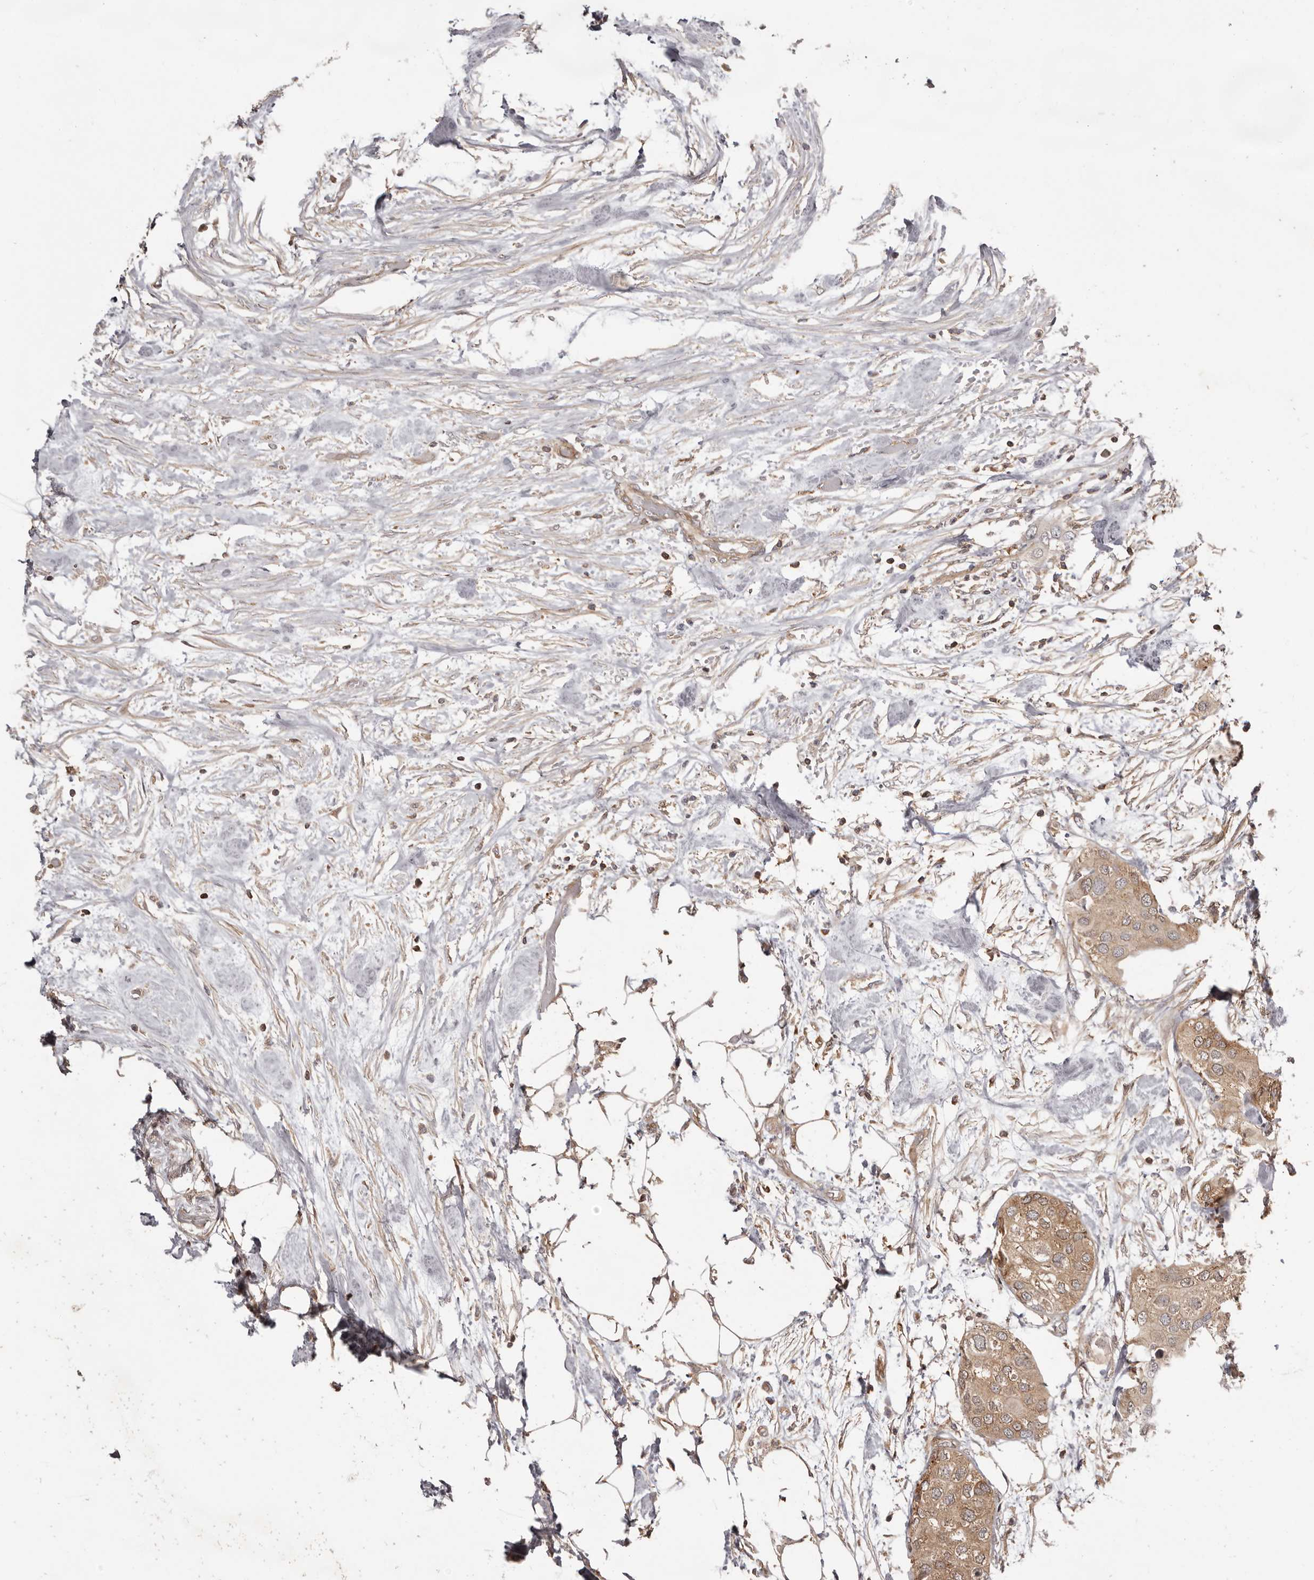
{"staining": {"intensity": "moderate", "quantity": ">75%", "location": "cytoplasmic/membranous"}, "tissue": "urothelial cancer", "cell_type": "Tumor cells", "image_type": "cancer", "snomed": [{"axis": "morphology", "description": "Urothelial carcinoma, High grade"}, {"axis": "topography", "description": "Urinary bladder"}], "caption": "Moderate cytoplasmic/membranous expression is appreciated in about >75% of tumor cells in urothelial carcinoma (high-grade). (Brightfield microscopy of DAB IHC at high magnification).", "gene": "NFKBIA", "patient": {"sex": "male", "age": 64}}